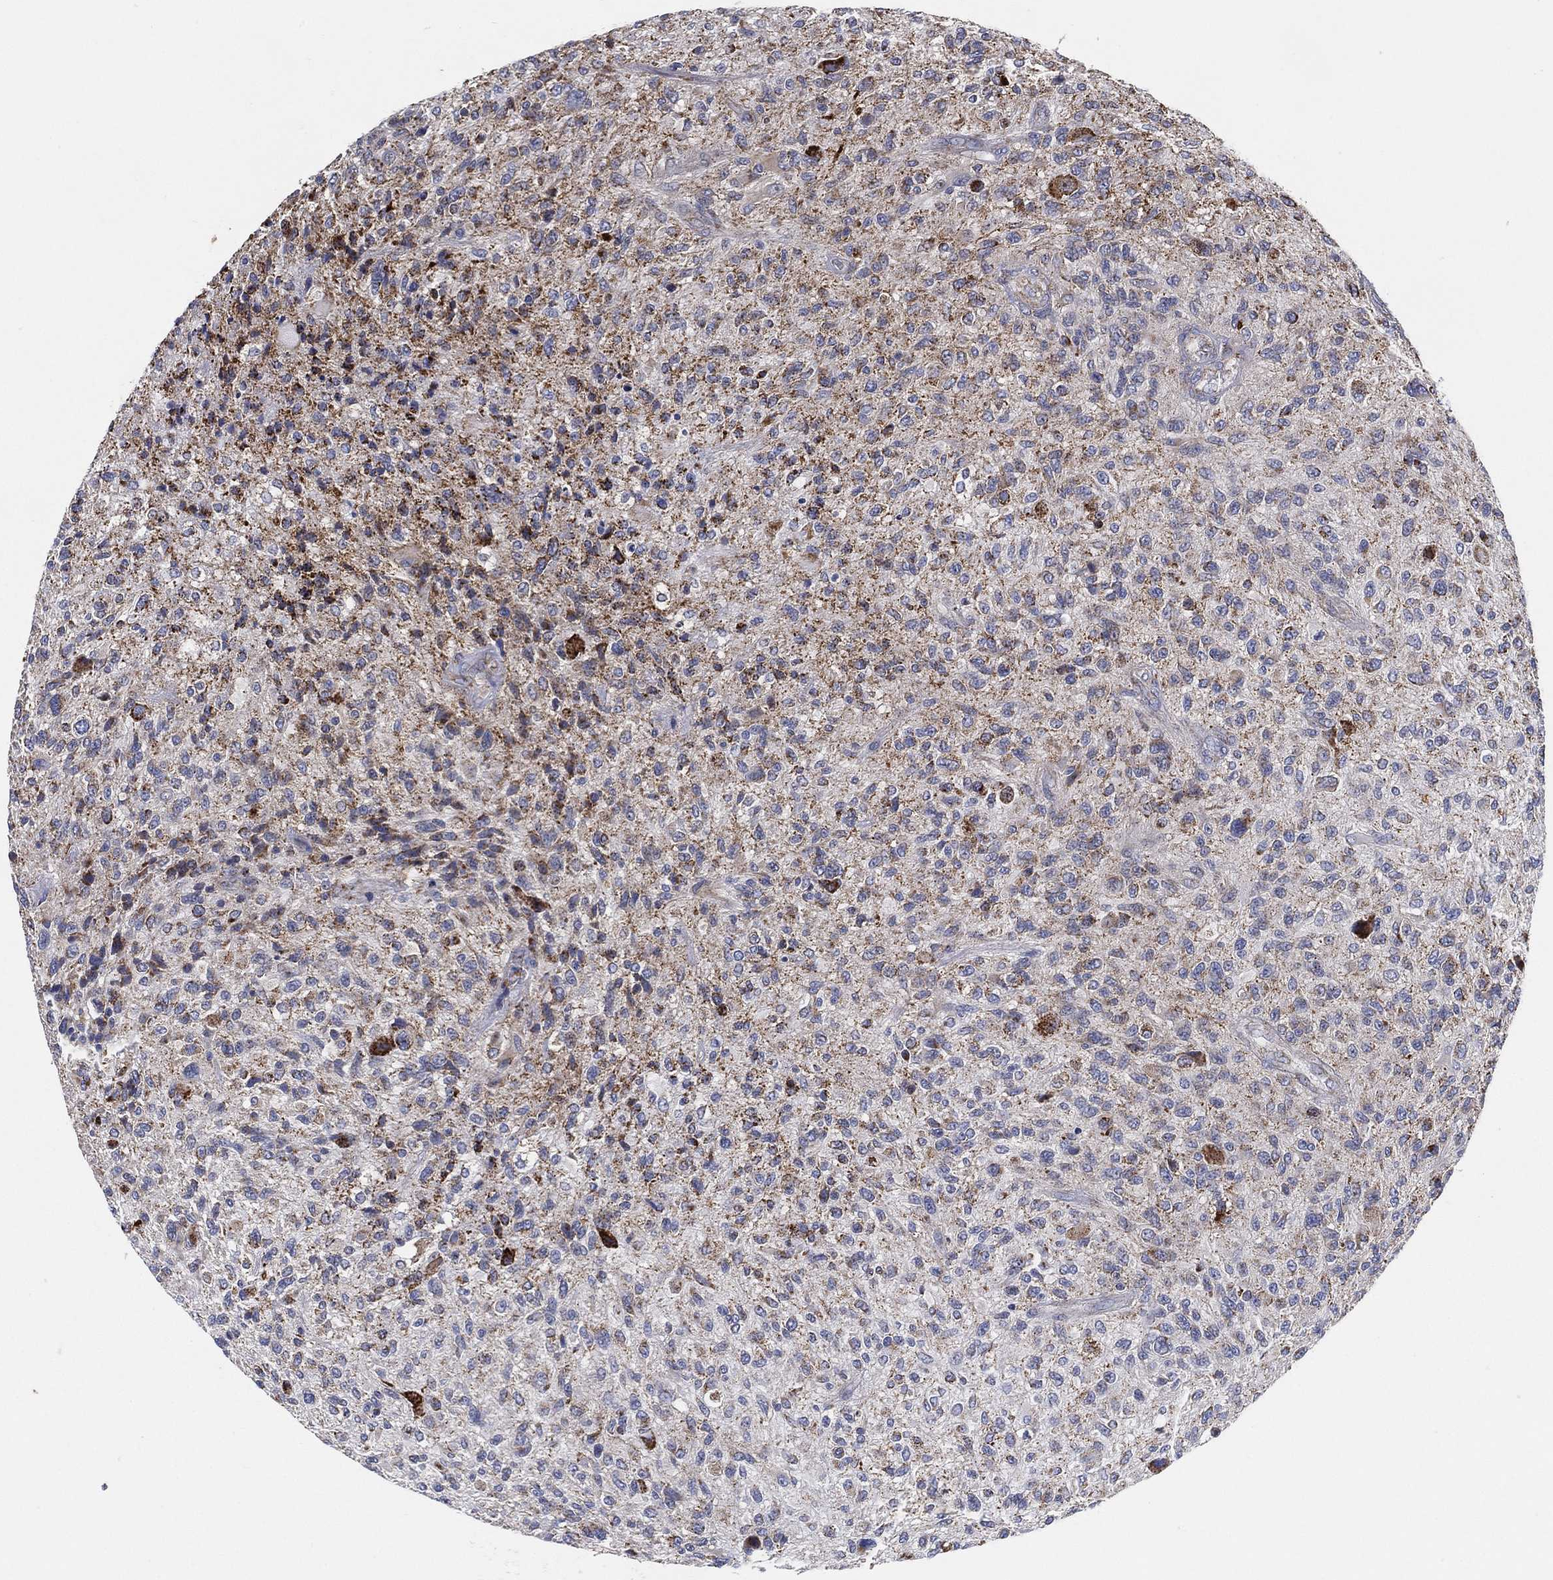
{"staining": {"intensity": "moderate", "quantity": "<25%", "location": "cytoplasmic/membranous"}, "tissue": "glioma", "cell_type": "Tumor cells", "image_type": "cancer", "snomed": [{"axis": "morphology", "description": "Glioma, malignant, High grade"}, {"axis": "topography", "description": "Brain"}], "caption": "A photomicrograph of human glioma stained for a protein shows moderate cytoplasmic/membranous brown staining in tumor cells. Using DAB (3,3'-diaminobenzidine) (brown) and hematoxylin (blue) stains, captured at high magnification using brightfield microscopy.", "gene": "GCAT", "patient": {"sex": "male", "age": 47}}